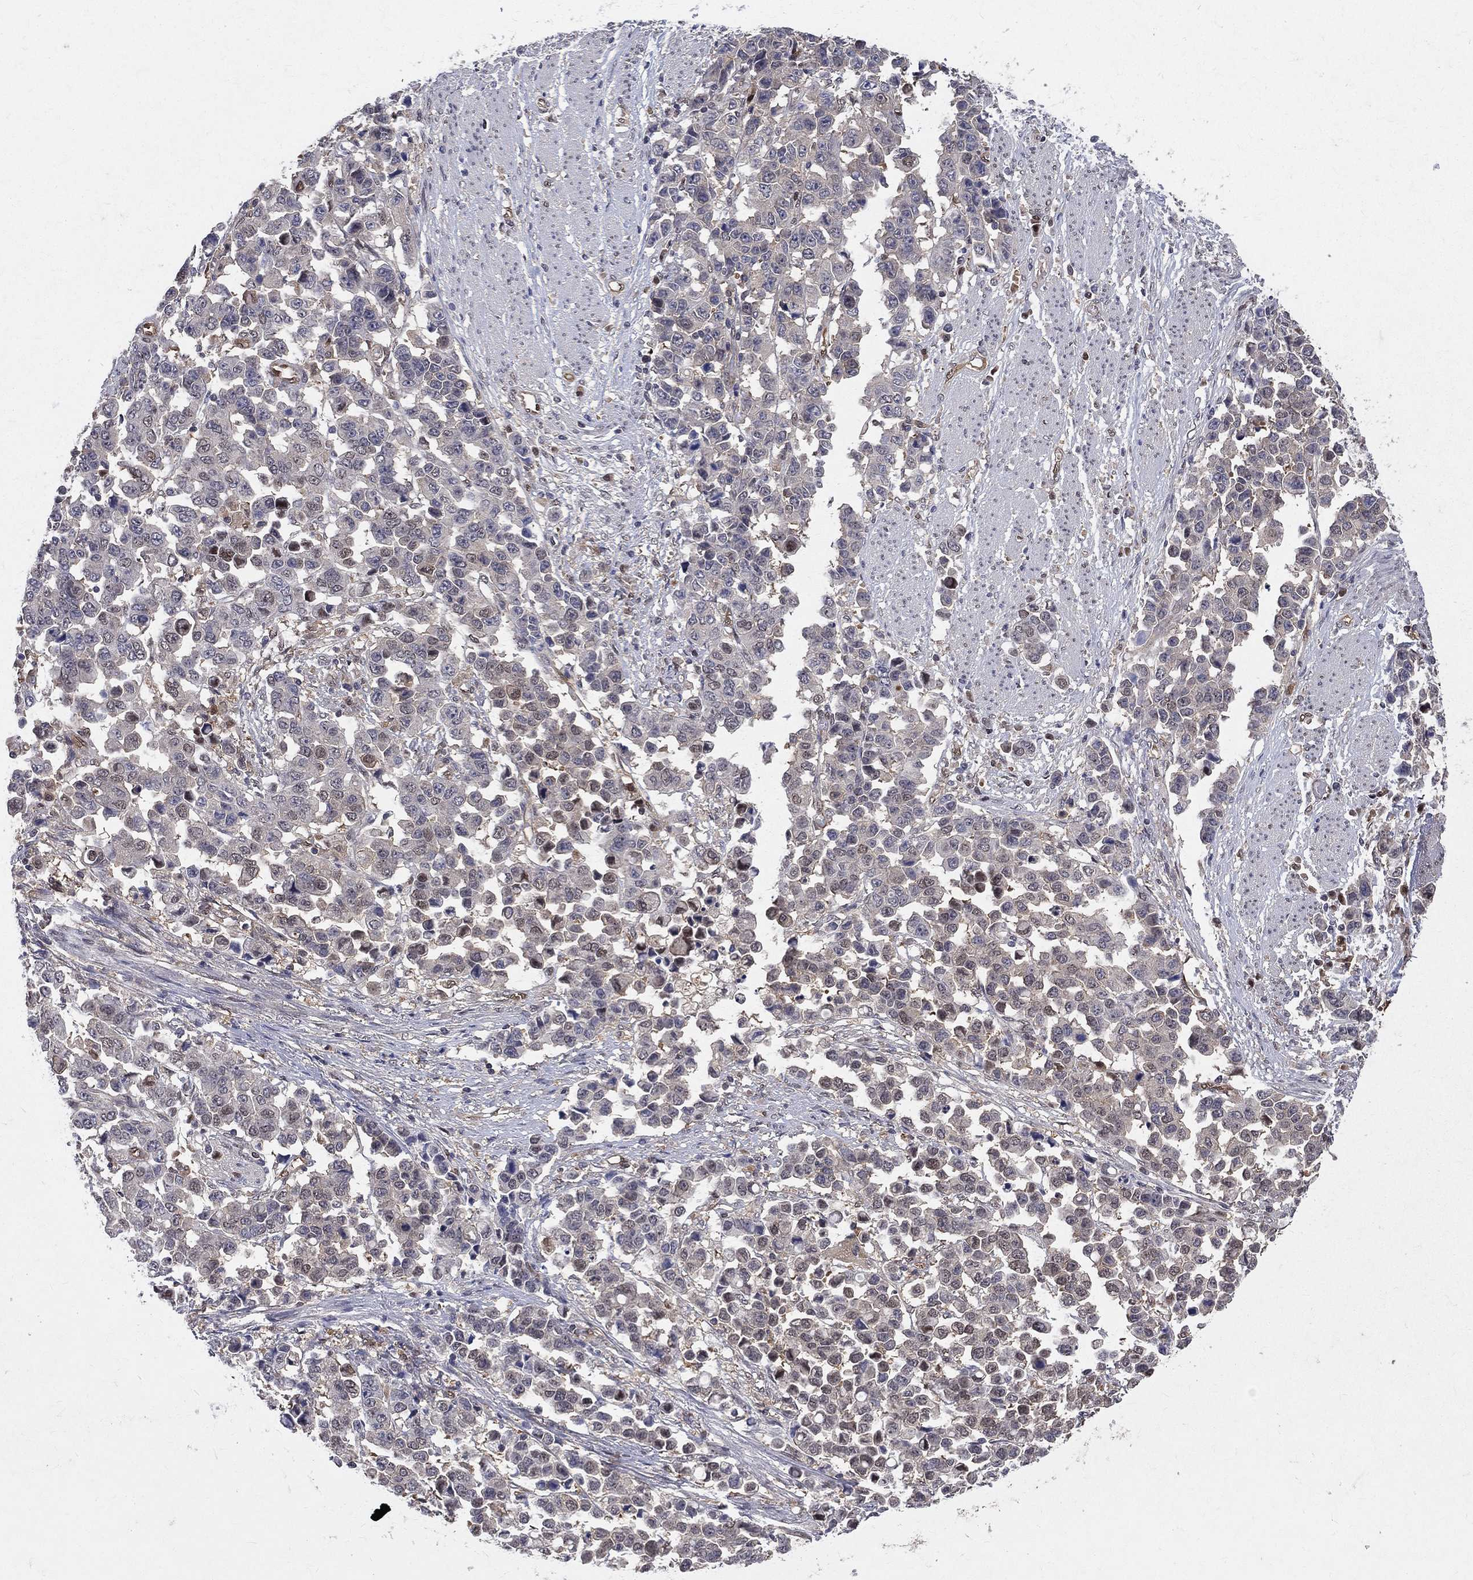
{"staining": {"intensity": "negative", "quantity": "none", "location": "none"}, "tissue": "stomach cancer", "cell_type": "Tumor cells", "image_type": "cancer", "snomed": [{"axis": "morphology", "description": "Adenocarcinoma, NOS"}, {"axis": "topography", "description": "Stomach, upper"}], "caption": "The histopathology image shows no significant staining in tumor cells of adenocarcinoma (stomach).", "gene": "GMPR2", "patient": {"sex": "male", "age": 69}}